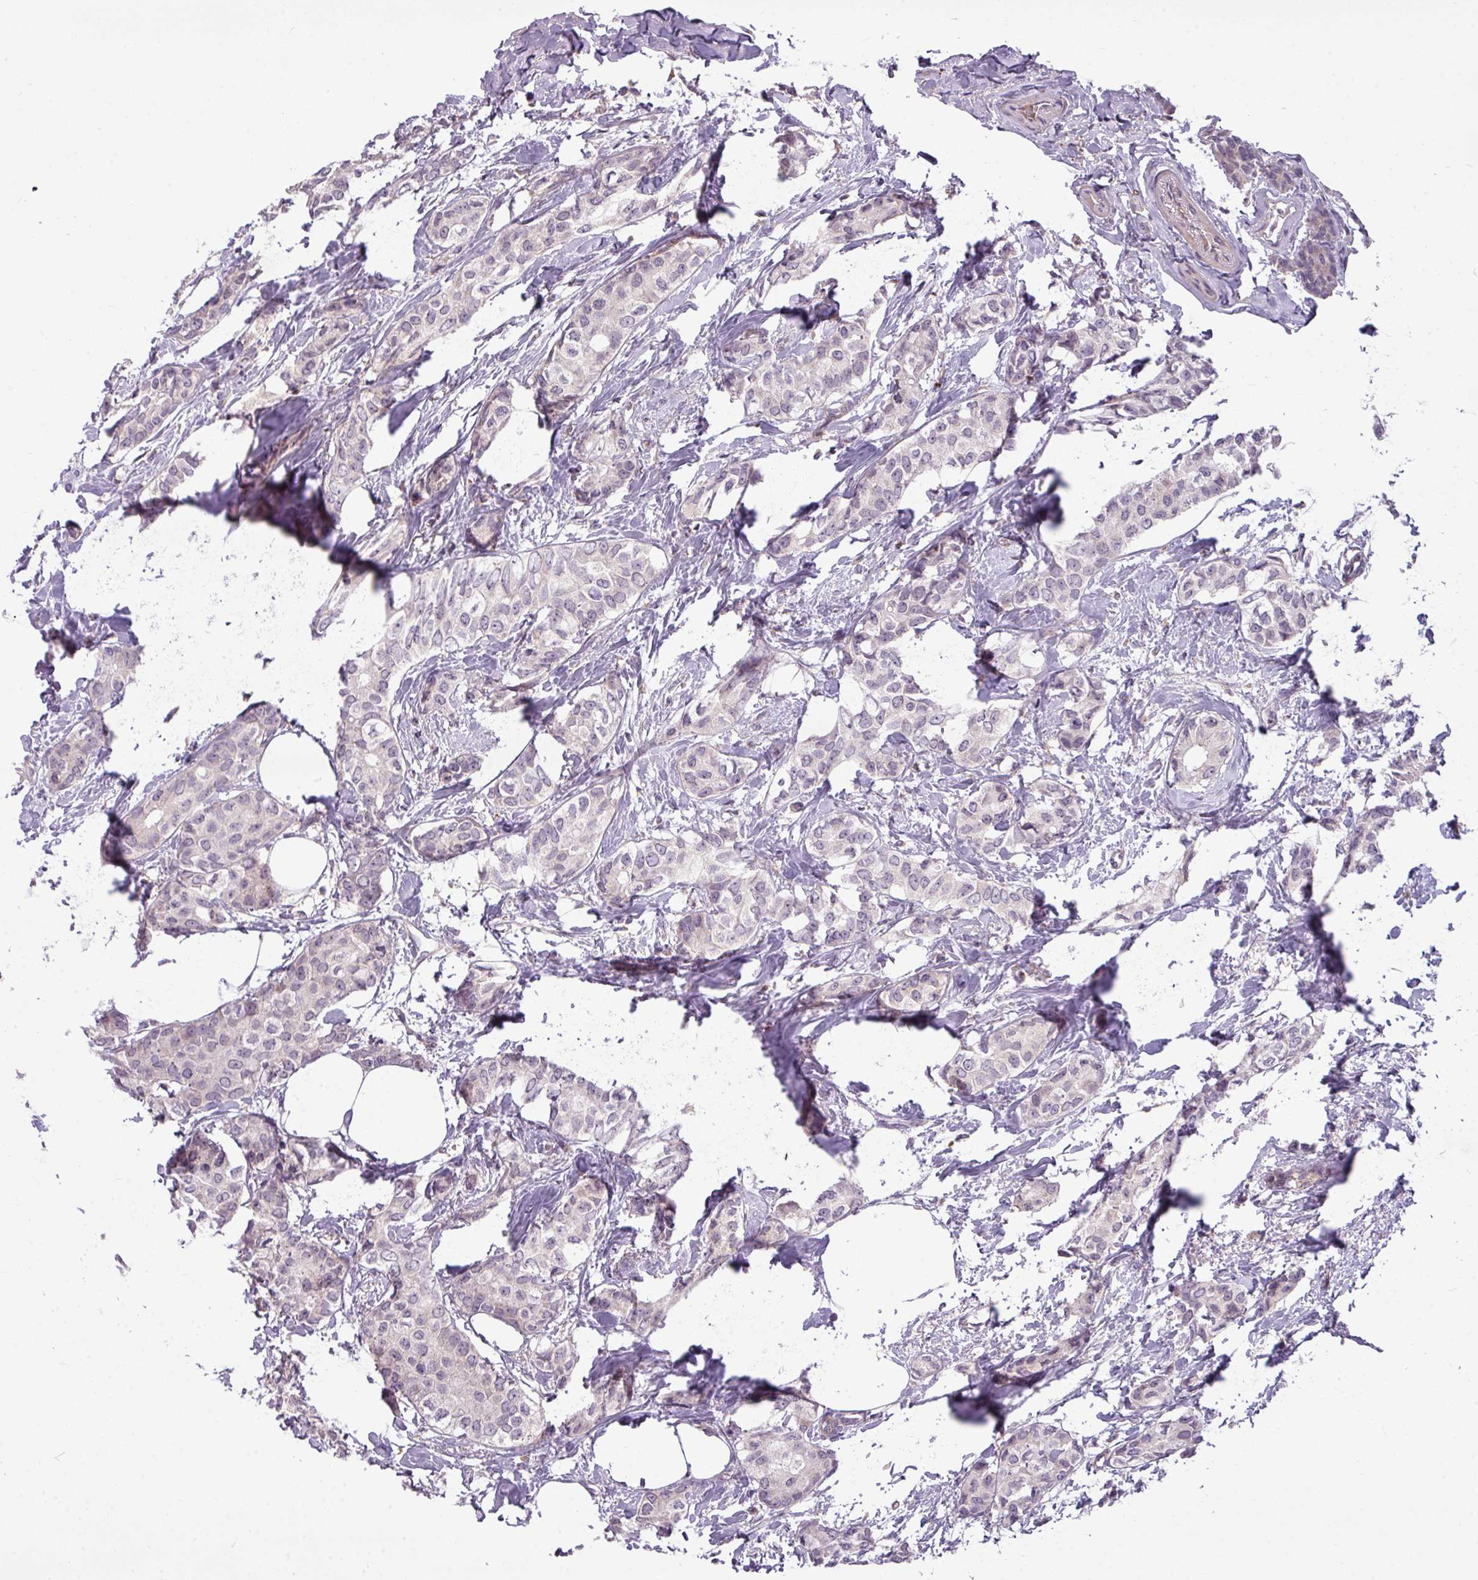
{"staining": {"intensity": "negative", "quantity": "none", "location": "none"}, "tissue": "breast cancer", "cell_type": "Tumor cells", "image_type": "cancer", "snomed": [{"axis": "morphology", "description": "Duct carcinoma"}, {"axis": "topography", "description": "Breast"}], "caption": "A histopathology image of human intraductal carcinoma (breast) is negative for staining in tumor cells.", "gene": "ZNF35", "patient": {"sex": "female", "age": 73}}